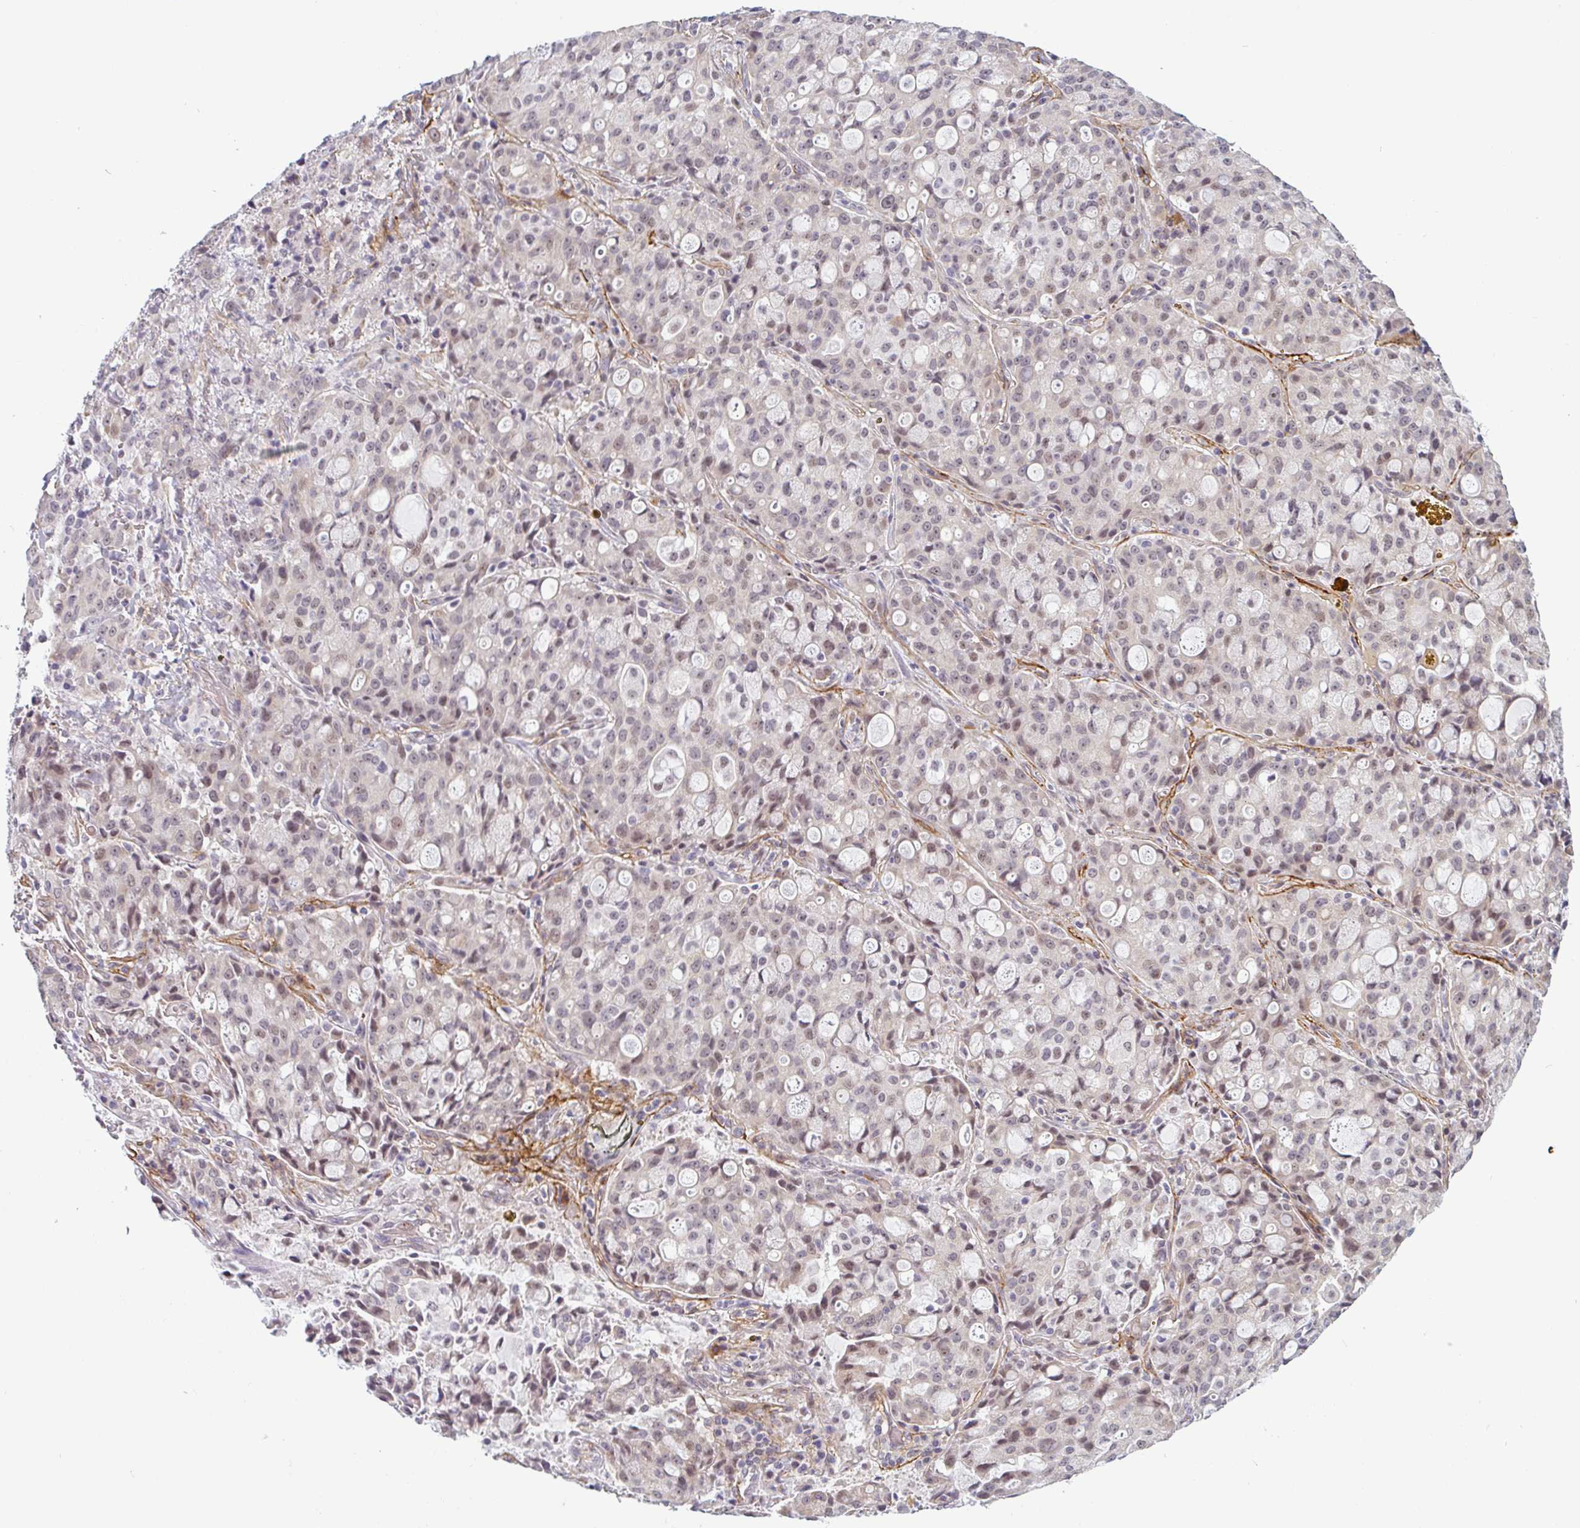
{"staining": {"intensity": "weak", "quantity": "25%-75%", "location": "nuclear"}, "tissue": "lung cancer", "cell_type": "Tumor cells", "image_type": "cancer", "snomed": [{"axis": "morphology", "description": "Adenocarcinoma, NOS"}, {"axis": "topography", "description": "Lung"}], "caption": "The micrograph demonstrates staining of lung cancer (adenocarcinoma), revealing weak nuclear protein positivity (brown color) within tumor cells.", "gene": "TMEM119", "patient": {"sex": "female", "age": 44}}